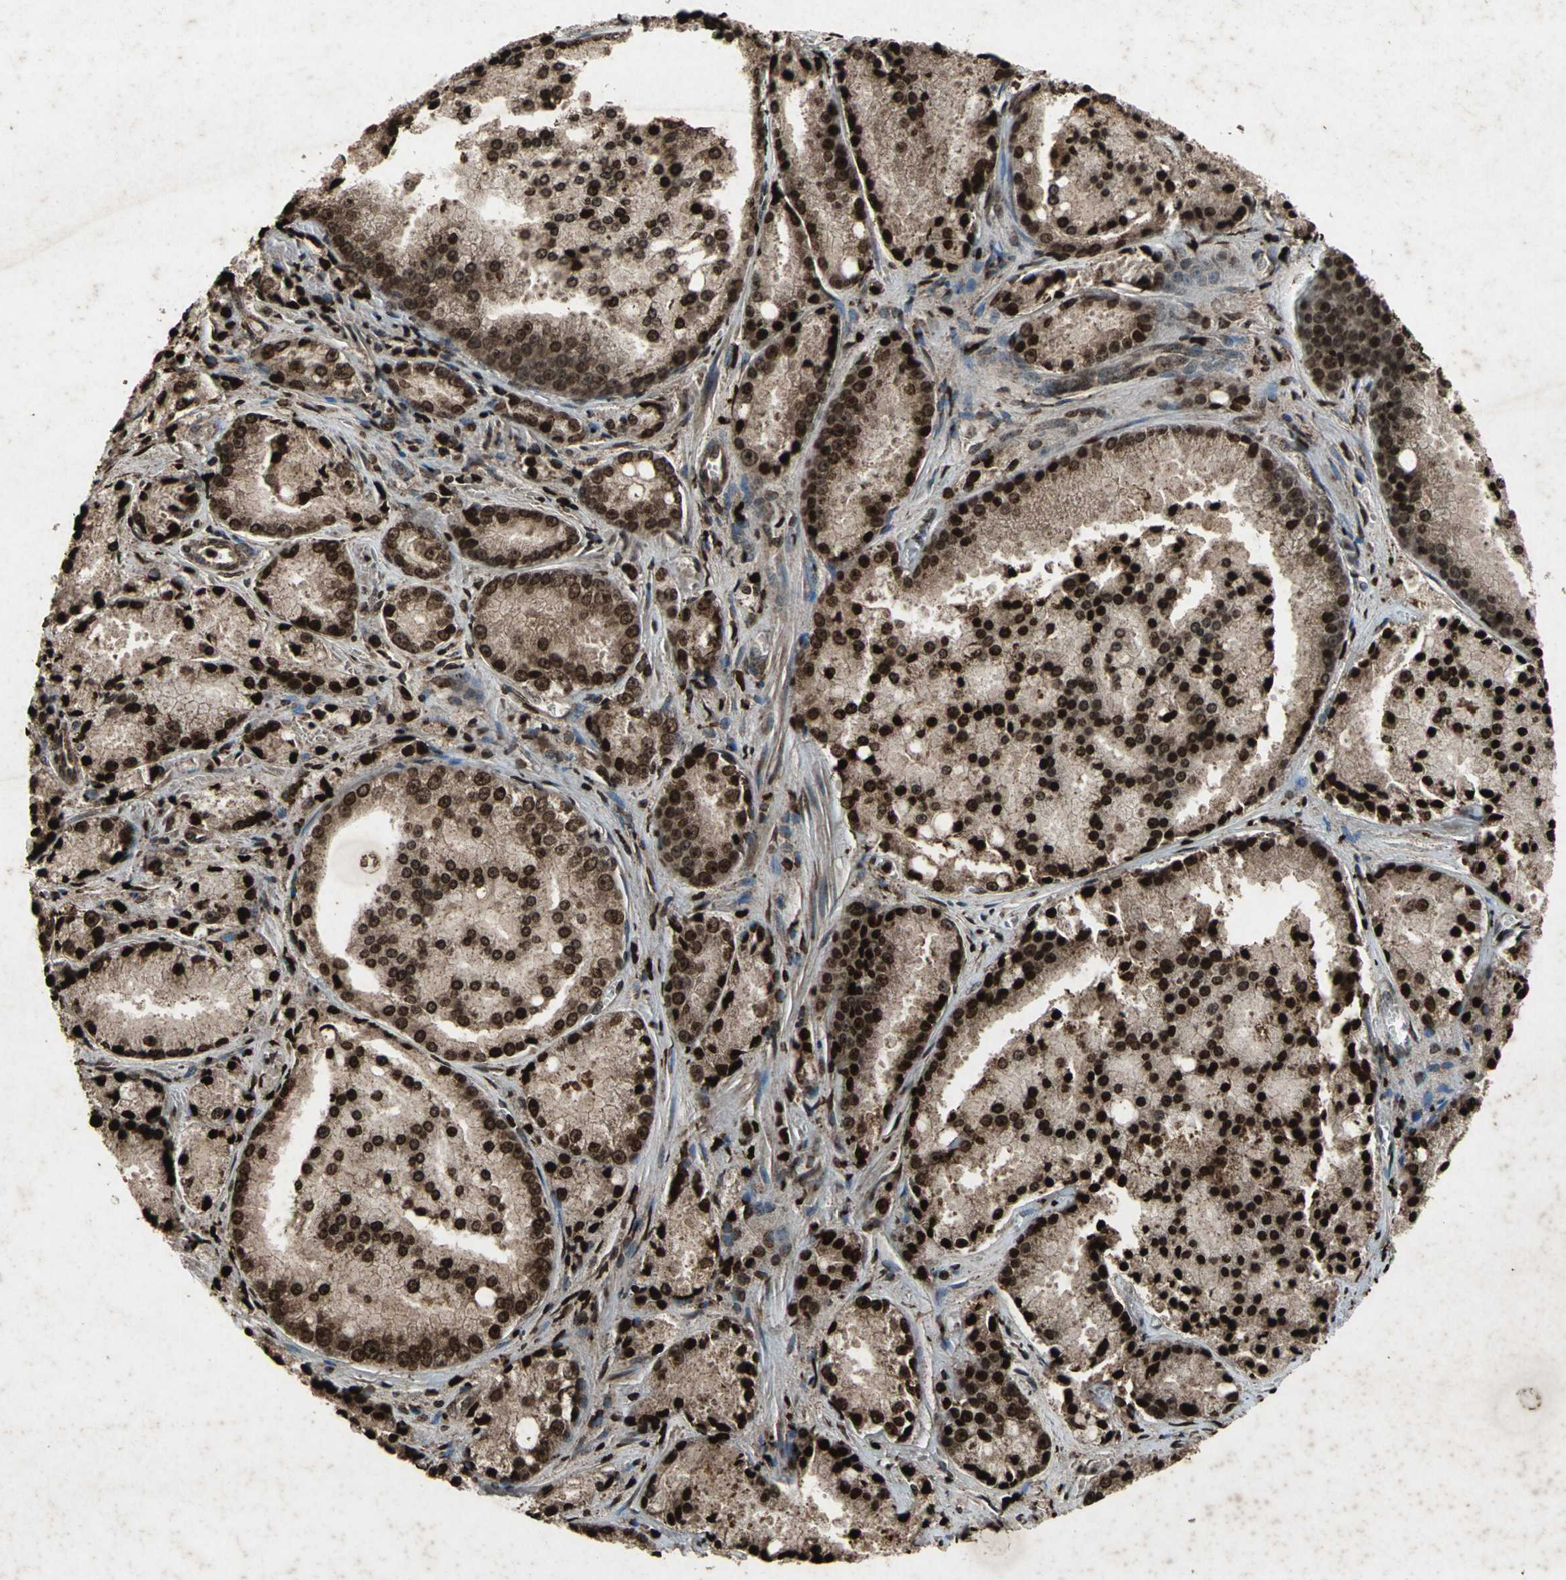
{"staining": {"intensity": "strong", "quantity": ">75%", "location": "cytoplasmic/membranous,nuclear"}, "tissue": "prostate cancer", "cell_type": "Tumor cells", "image_type": "cancer", "snomed": [{"axis": "morphology", "description": "Adenocarcinoma, Low grade"}, {"axis": "topography", "description": "Prostate"}], "caption": "Human prostate adenocarcinoma (low-grade) stained with a protein marker exhibits strong staining in tumor cells.", "gene": "SEPTIN4", "patient": {"sex": "male", "age": 64}}